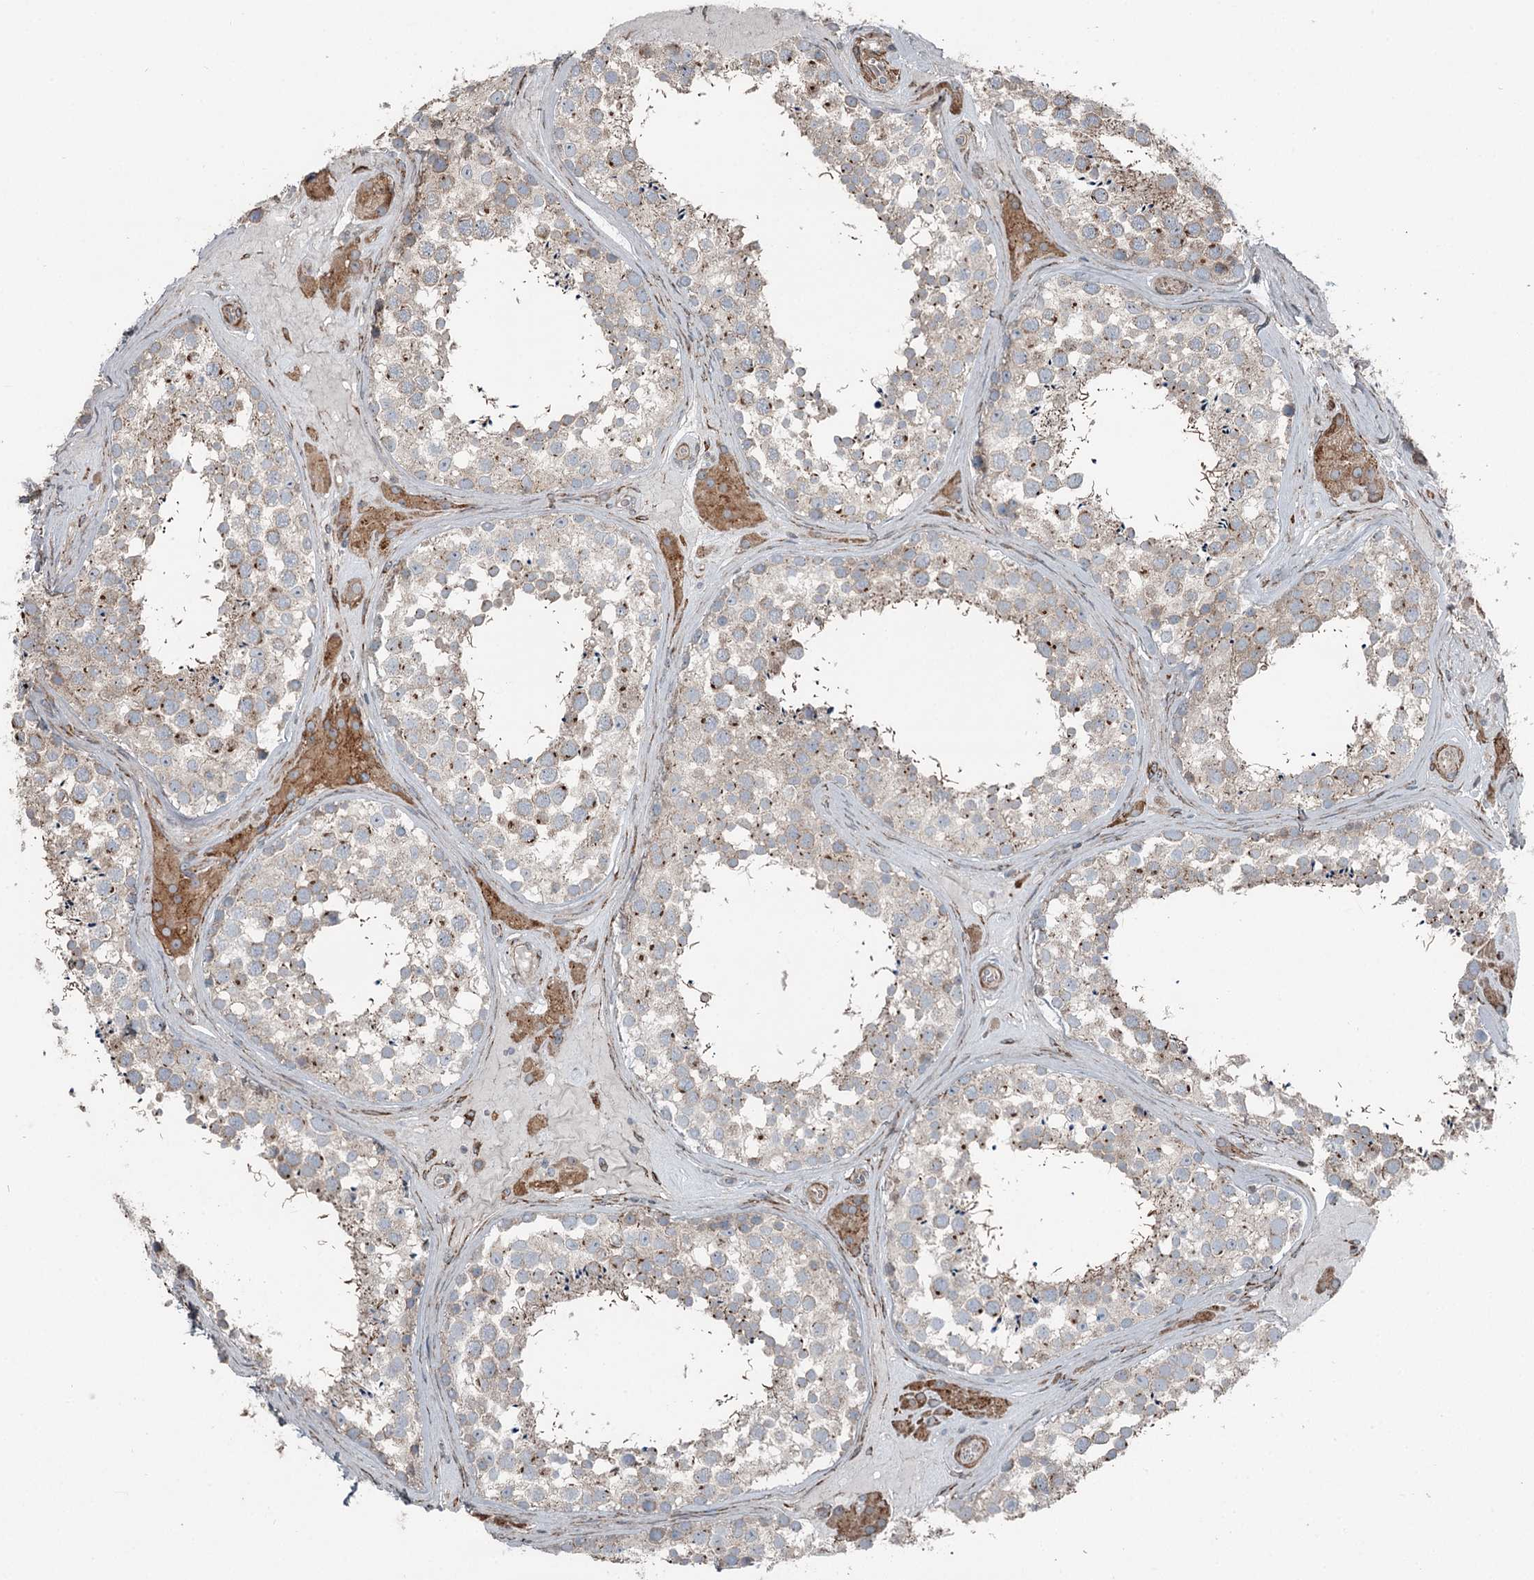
{"staining": {"intensity": "weak", "quantity": "<25%", "location": "cytoplasmic/membranous"}, "tissue": "testis", "cell_type": "Cells in seminiferous ducts", "image_type": "normal", "snomed": [{"axis": "morphology", "description": "Normal tissue, NOS"}, {"axis": "topography", "description": "Testis"}], "caption": "DAB immunohistochemical staining of benign human testis shows no significant positivity in cells in seminiferous ducts. (DAB IHC with hematoxylin counter stain).", "gene": "RASSF8", "patient": {"sex": "male", "age": 46}}